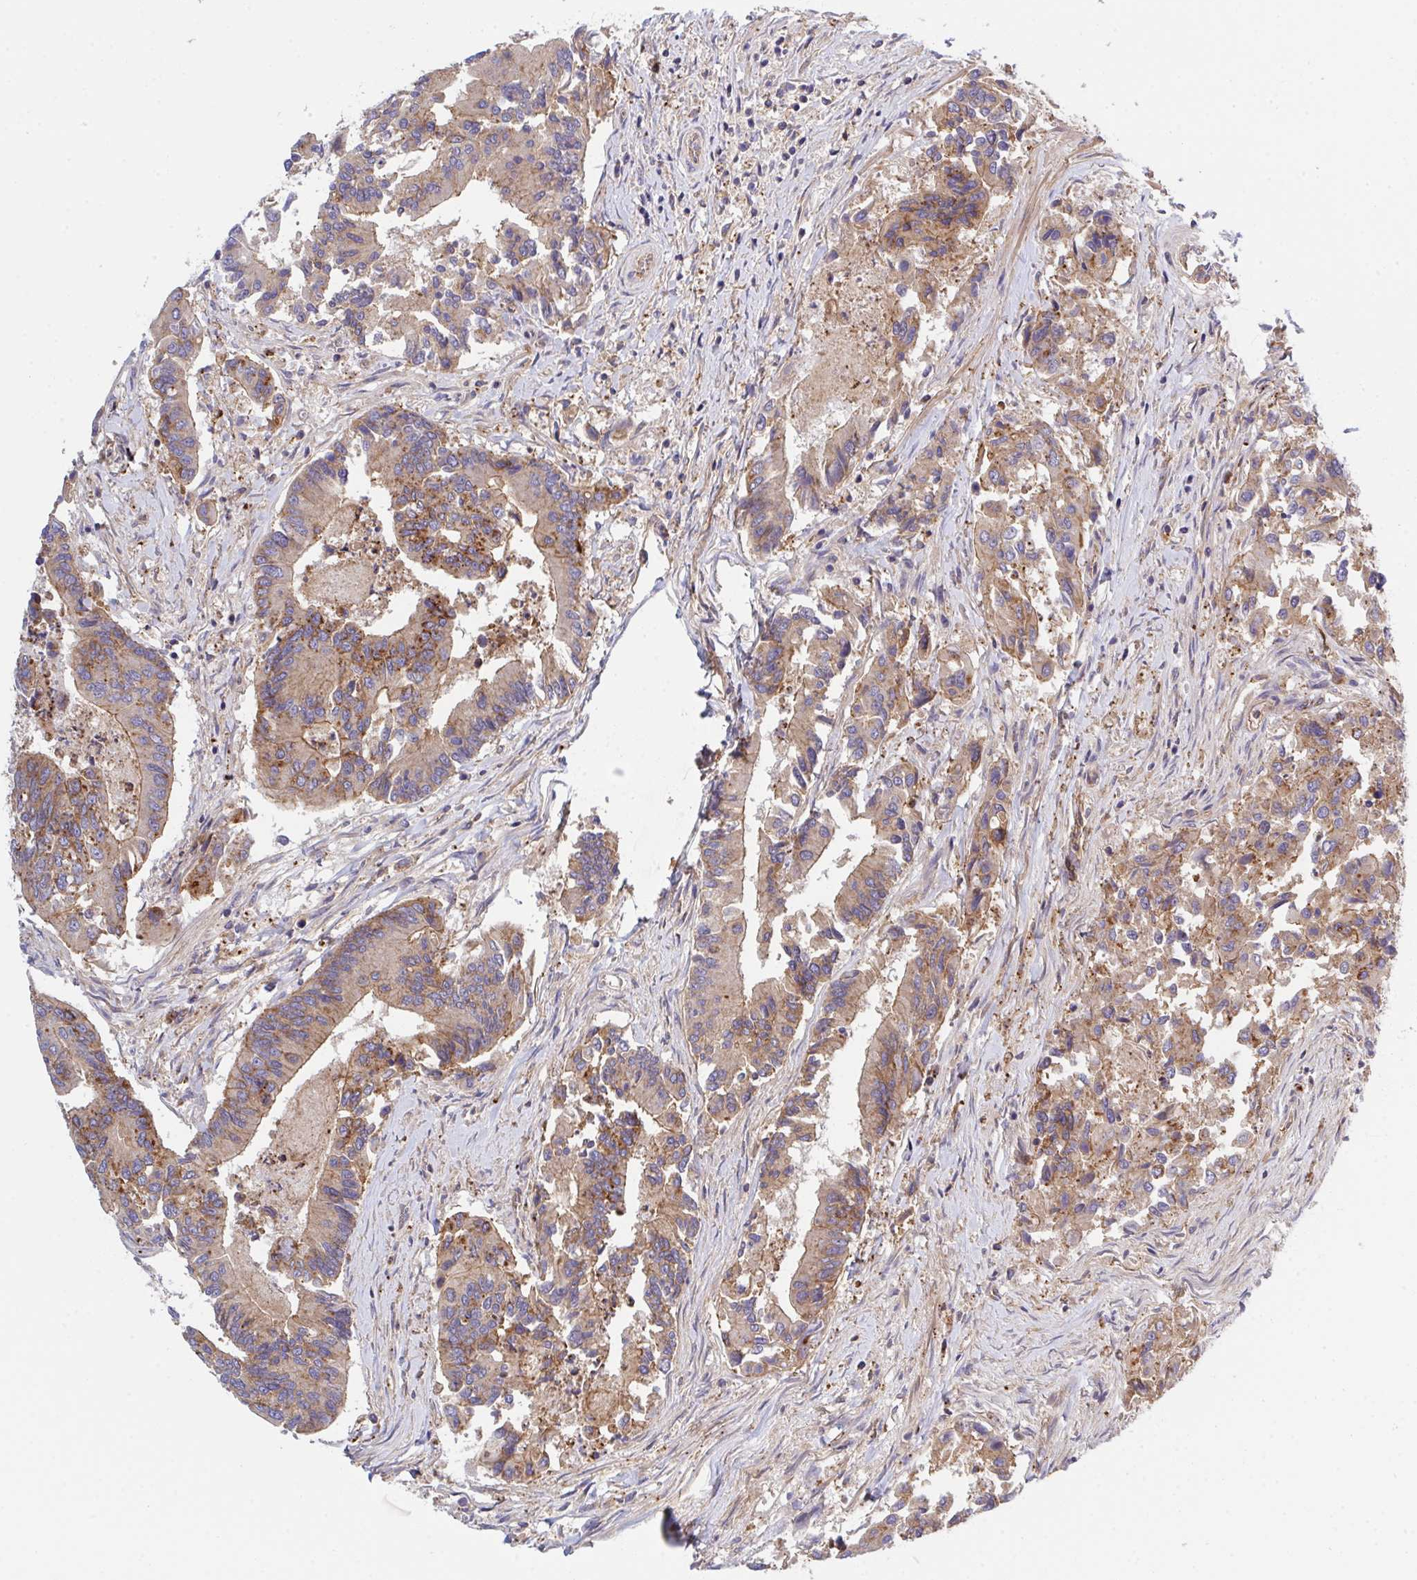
{"staining": {"intensity": "moderate", "quantity": "25%-75%", "location": "cytoplasmic/membranous"}, "tissue": "colorectal cancer", "cell_type": "Tumor cells", "image_type": "cancer", "snomed": [{"axis": "morphology", "description": "Adenocarcinoma, NOS"}, {"axis": "topography", "description": "Colon"}], "caption": "Protein expression analysis of colorectal cancer shows moderate cytoplasmic/membranous positivity in about 25%-75% of tumor cells.", "gene": "C4orf36", "patient": {"sex": "female", "age": 67}}